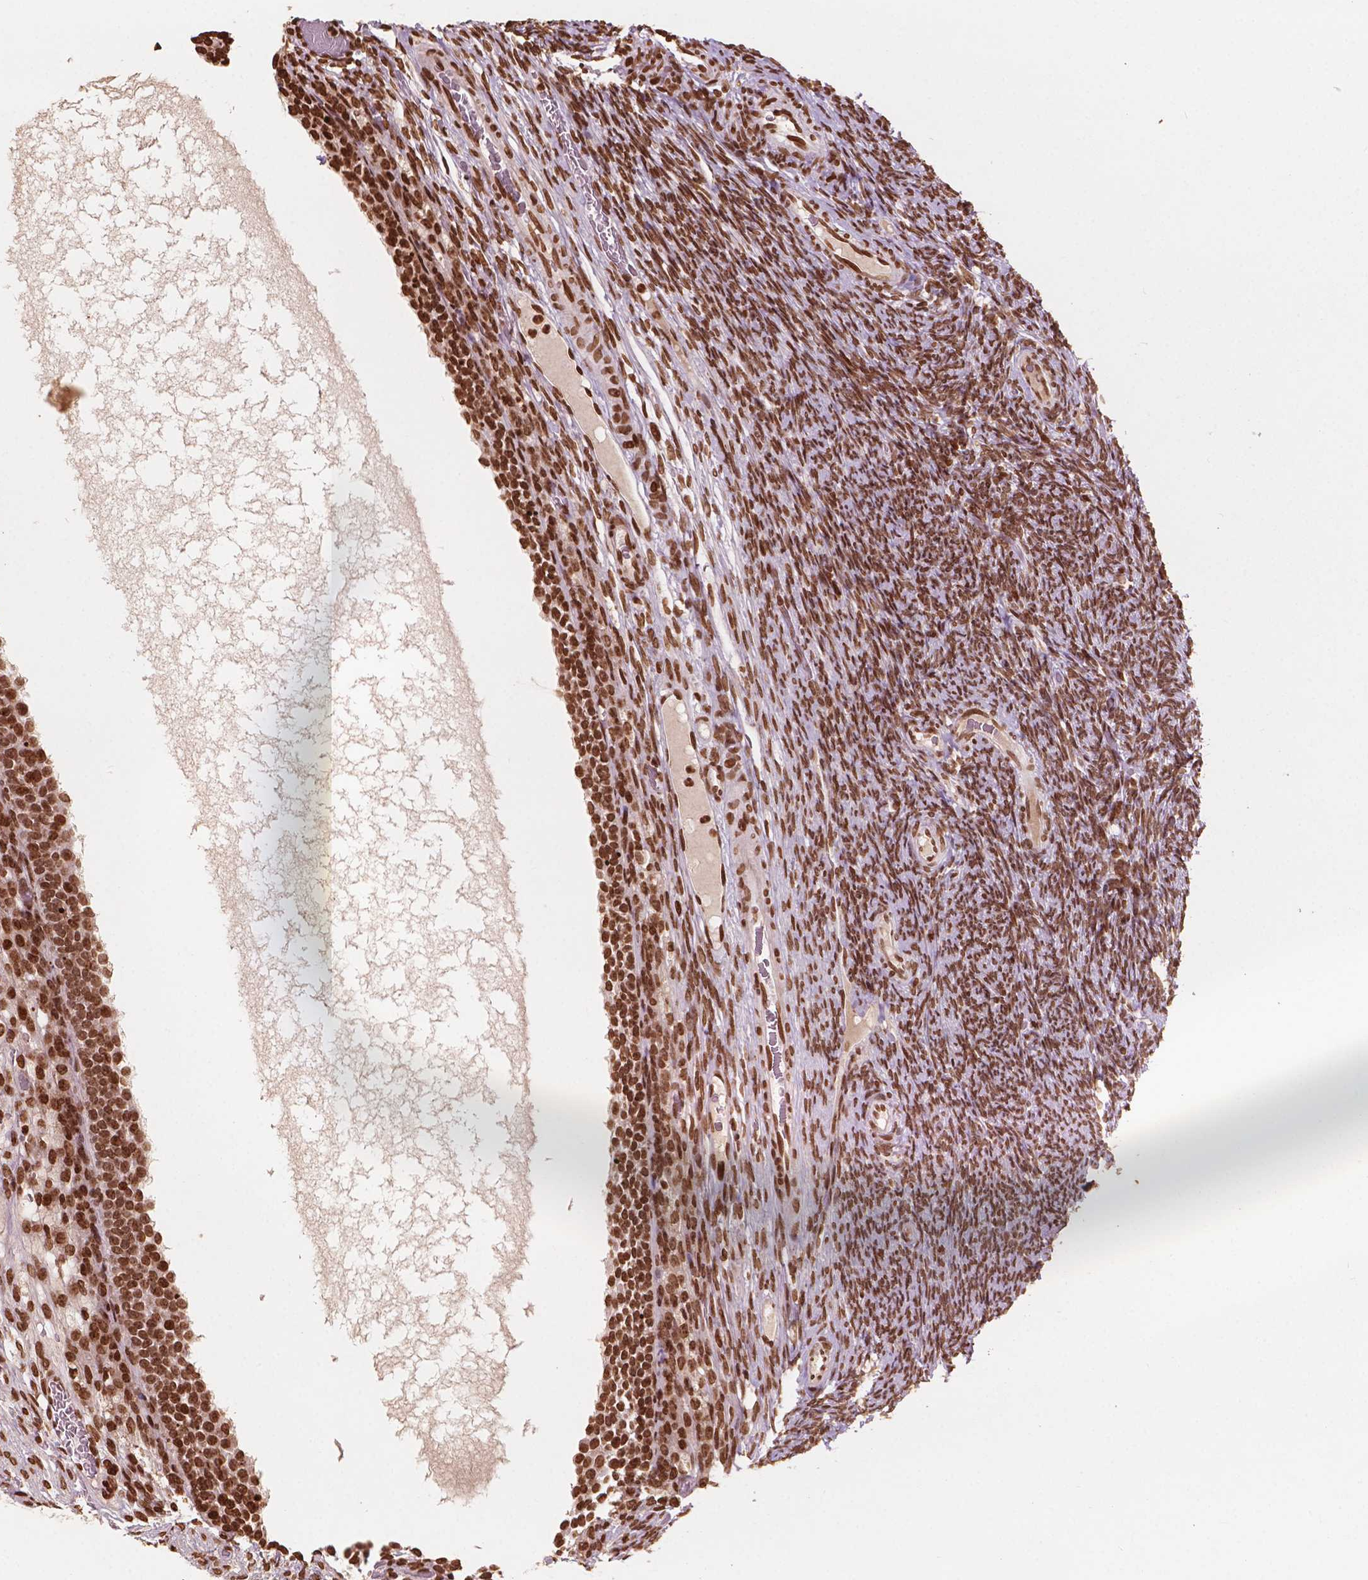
{"staining": {"intensity": "strong", "quantity": ">75%", "location": "nuclear"}, "tissue": "ovary", "cell_type": "Ovarian stroma cells", "image_type": "normal", "snomed": [{"axis": "morphology", "description": "Normal tissue, NOS"}, {"axis": "topography", "description": "Ovary"}], "caption": "Protein staining reveals strong nuclear positivity in about >75% of ovarian stroma cells in benign ovary.", "gene": "H3C7", "patient": {"sex": "female", "age": 34}}